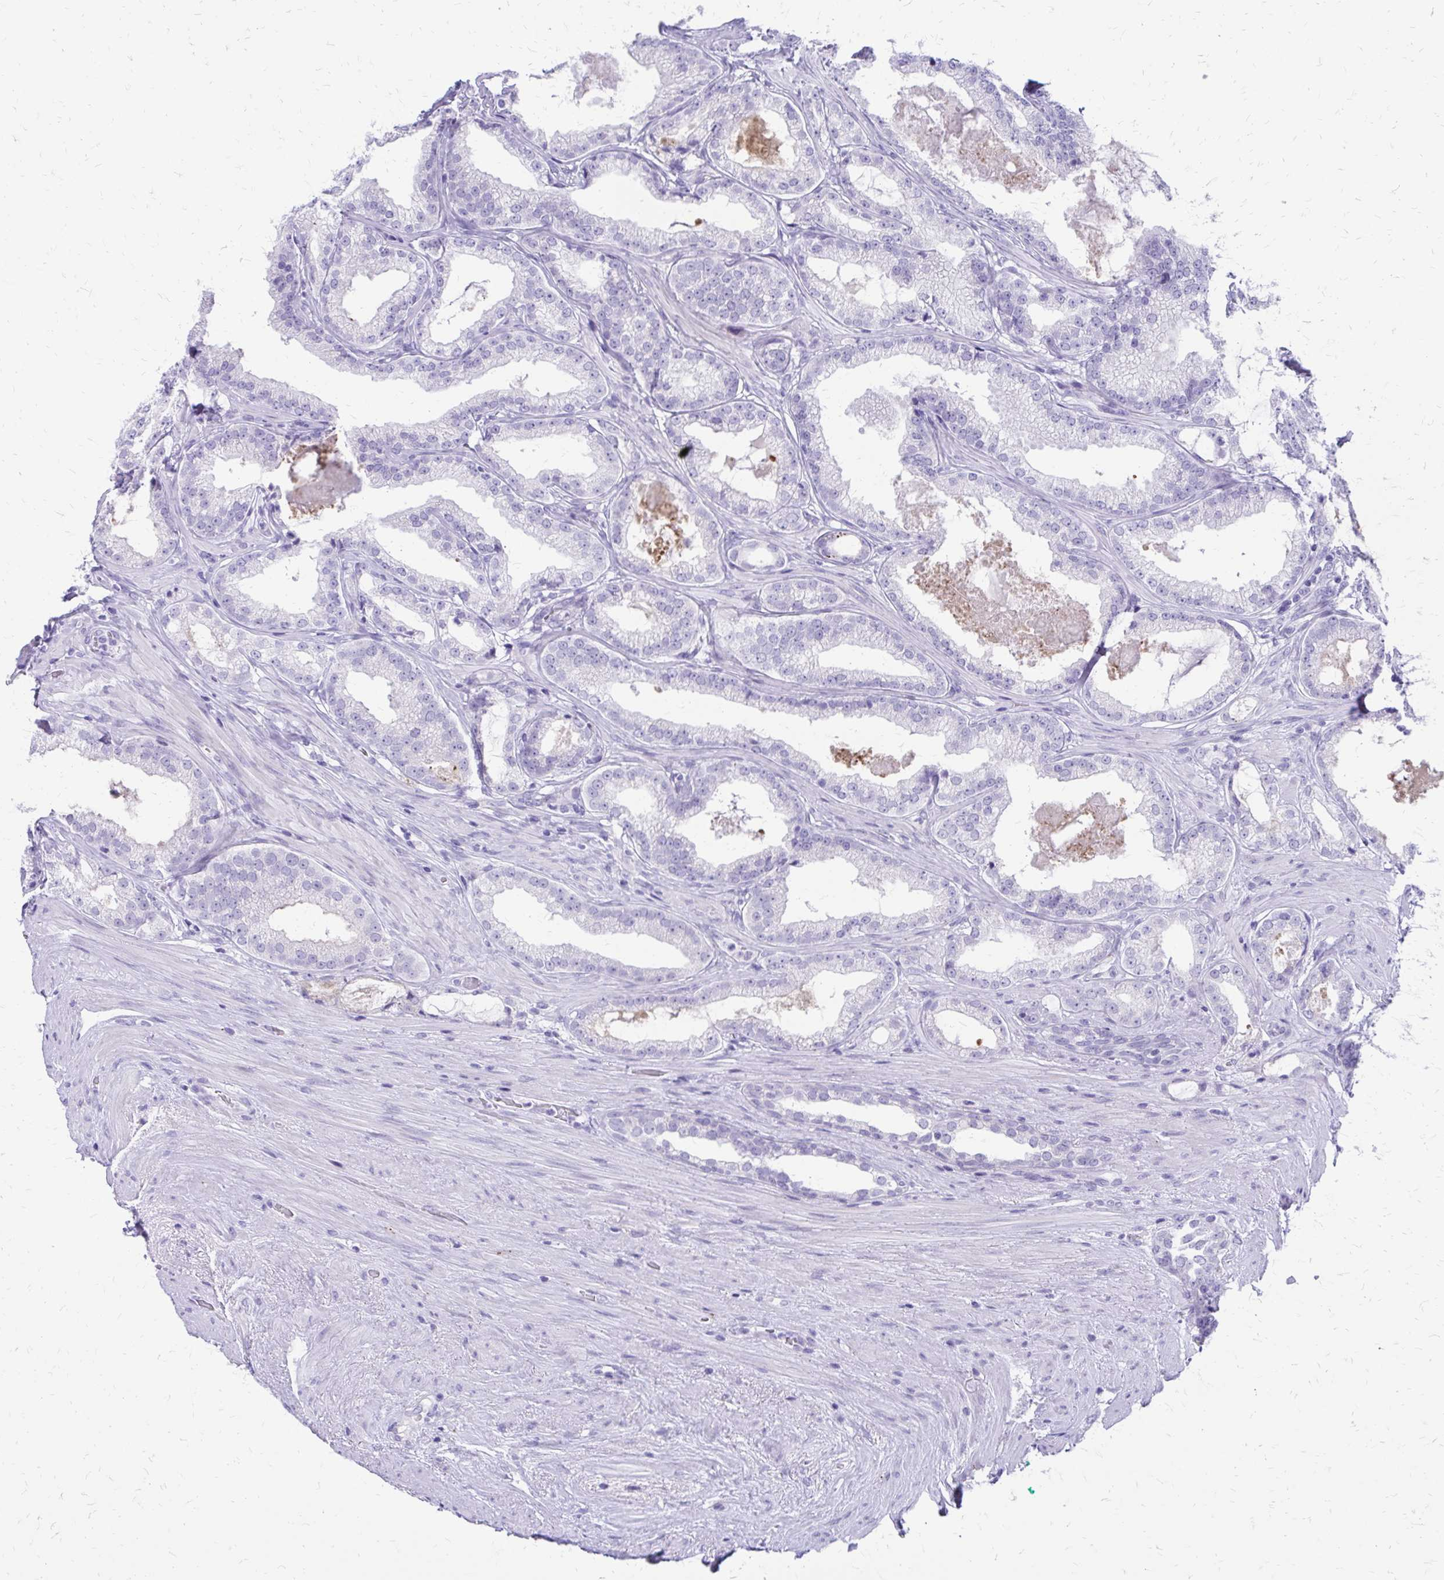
{"staining": {"intensity": "negative", "quantity": "none", "location": "none"}, "tissue": "prostate cancer", "cell_type": "Tumor cells", "image_type": "cancer", "snomed": [{"axis": "morphology", "description": "Adenocarcinoma, High grade"}, {"axis": "topography", "description": "Prostate"}], "caption": "Immunohistochemistry of prostate cancer (high-grade adenocarcinoma) demonstrates no expression in tumor cells. Nuclei are stained in blue.", "gene": "LCN15", "patient": {"sex": "male", "age": 65}}